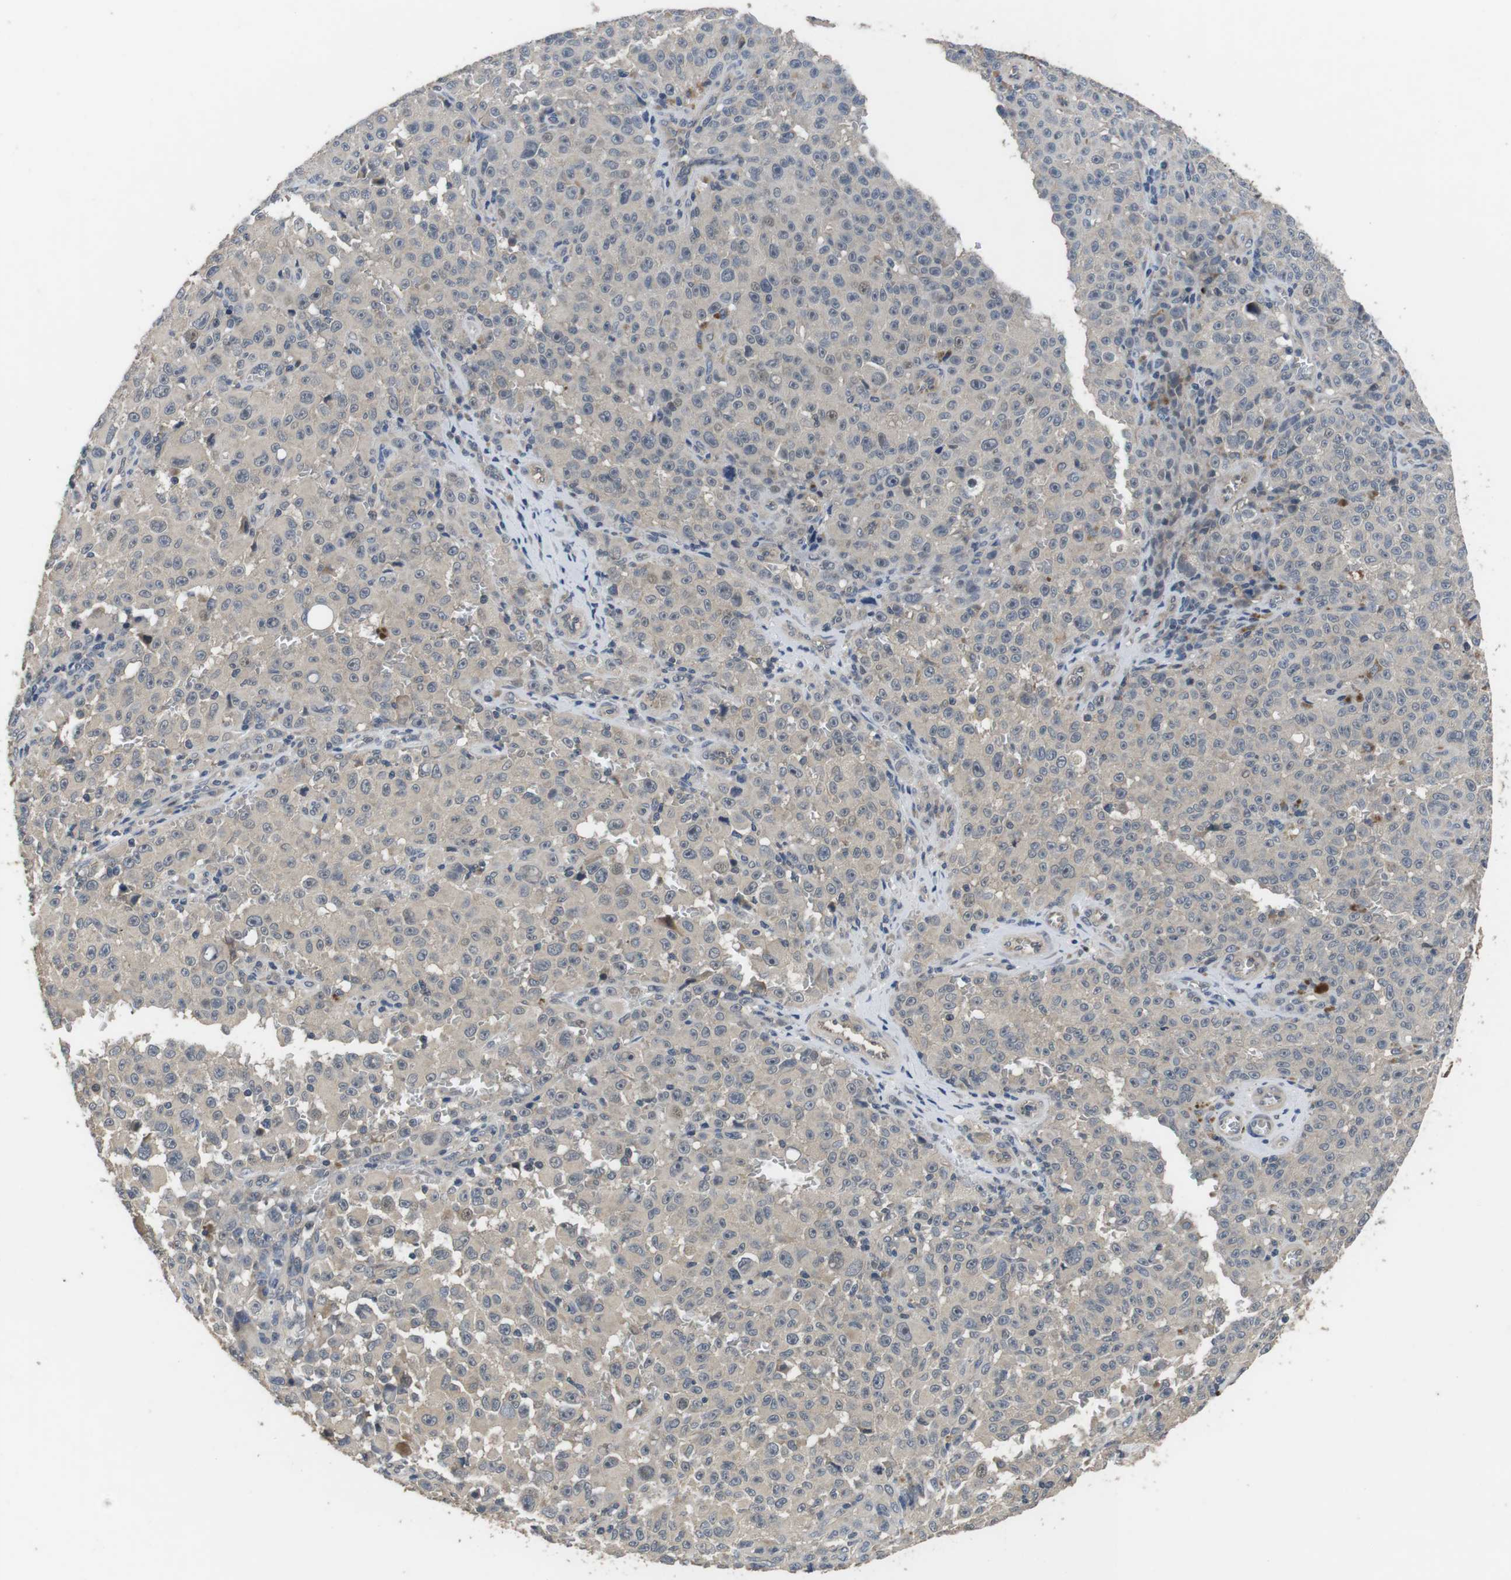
{"staining": {"intensity": "negative", "quantity": "none", "location": "none"}, "tissue": "melanoma", "cell_type": "Tumor cells", "image_type": "cancer", "snomed": [{"axis": "morphology", "description": "Malignant melanoma, NOS"}, {"axis": "topography", "description": "Skin"}], "caption": "DAB immunohistochemical staining of malignant melanoma exhibits no significant staining in tumor cells.", "gene": "ADGRL3", "patient": {"sex": "female", "age": 82}}